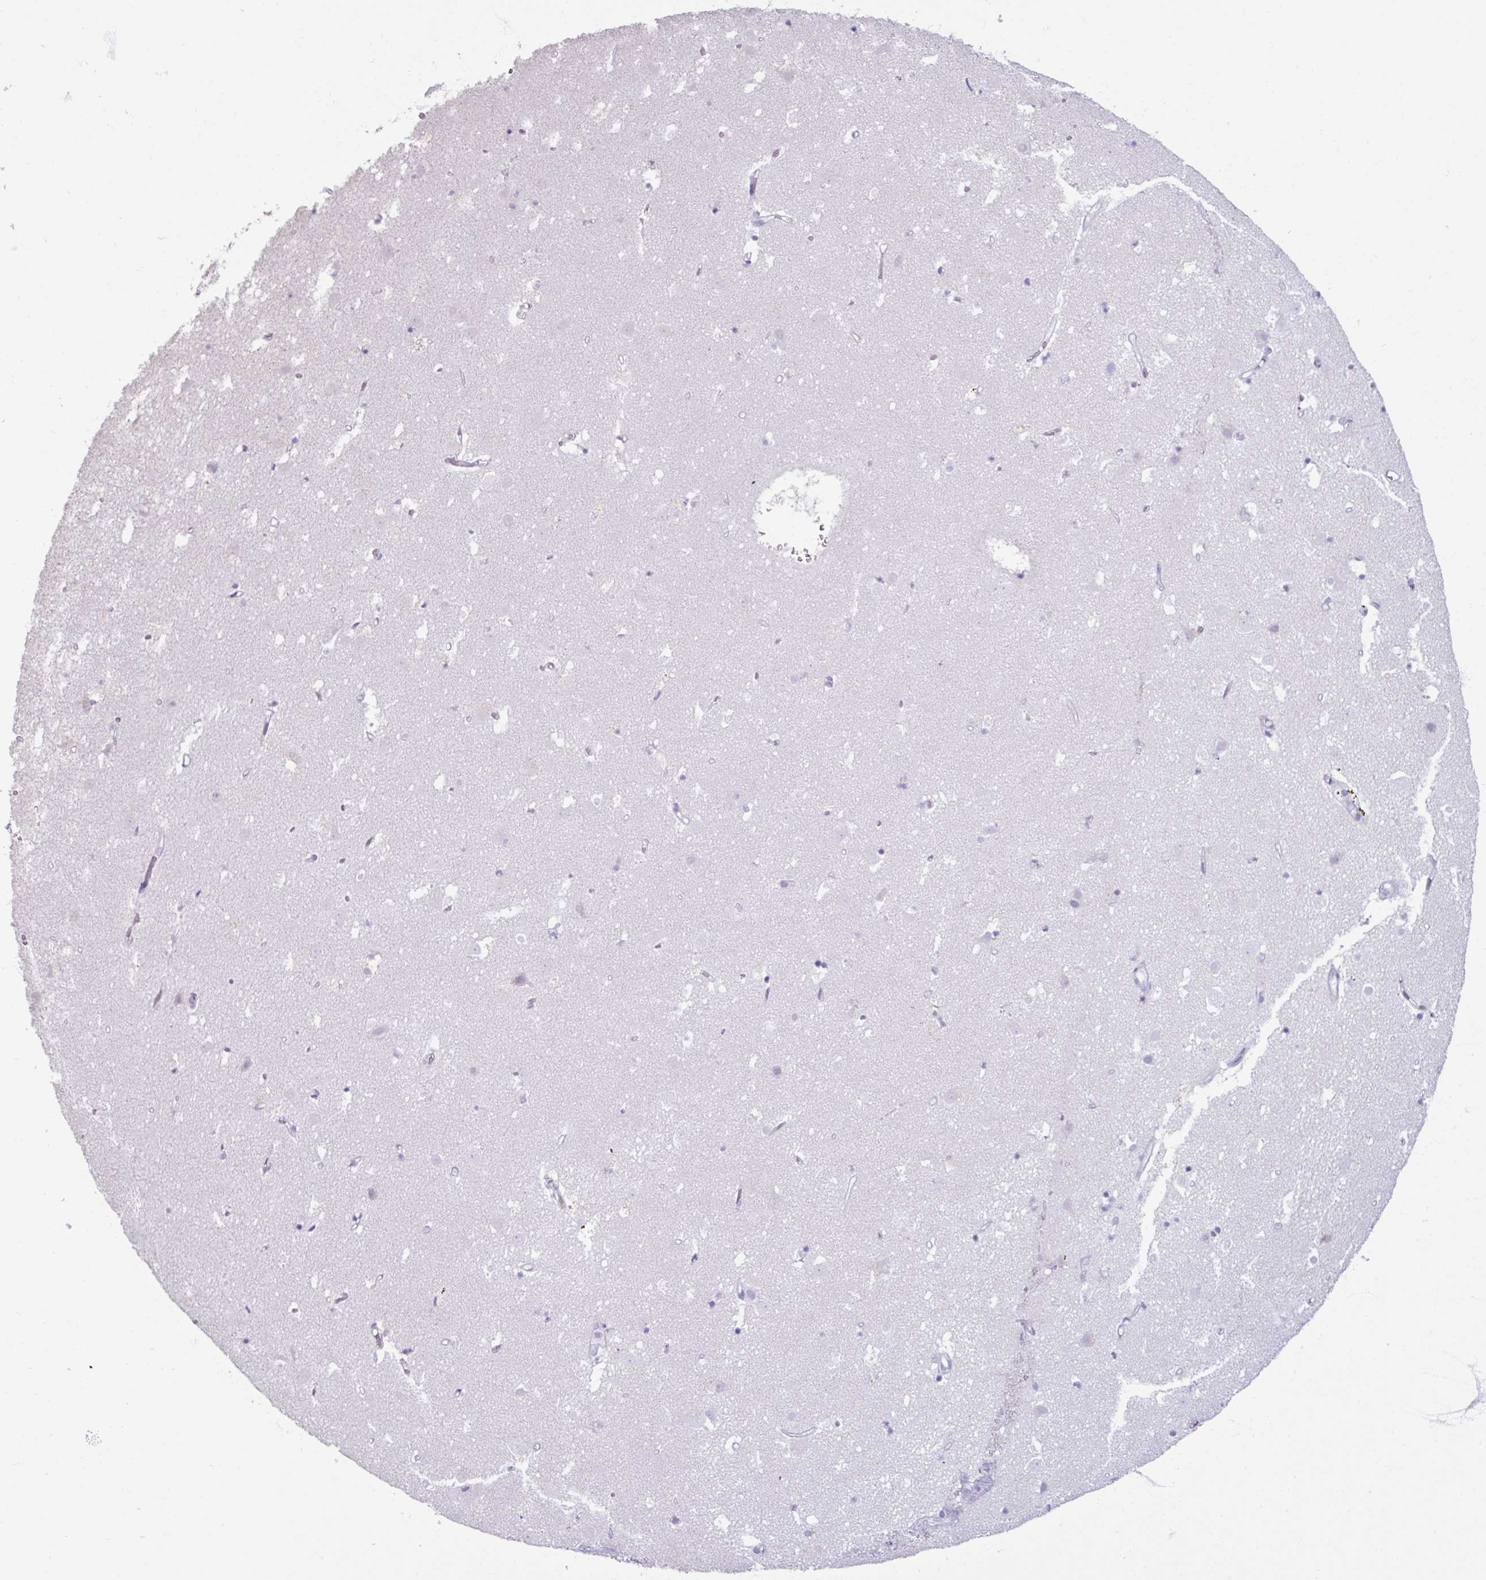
{"staining": {"intensity": "negative", "quantity": "none", "location": "none"}, "tissue": "caudate", "cell_type": "Glial cells", "image_type": "normal", "snomed": [{"axis": "morphology", "description": "Normal tissue, NOS"}, {"axis": "topography", "description": "Lateral ventricle wall"}], "caption": "Histopathology image shows no protein expression in glial cells of normal caudate.", "gene": "ARG1", "patient": {"sex": "male", "age": 58}}